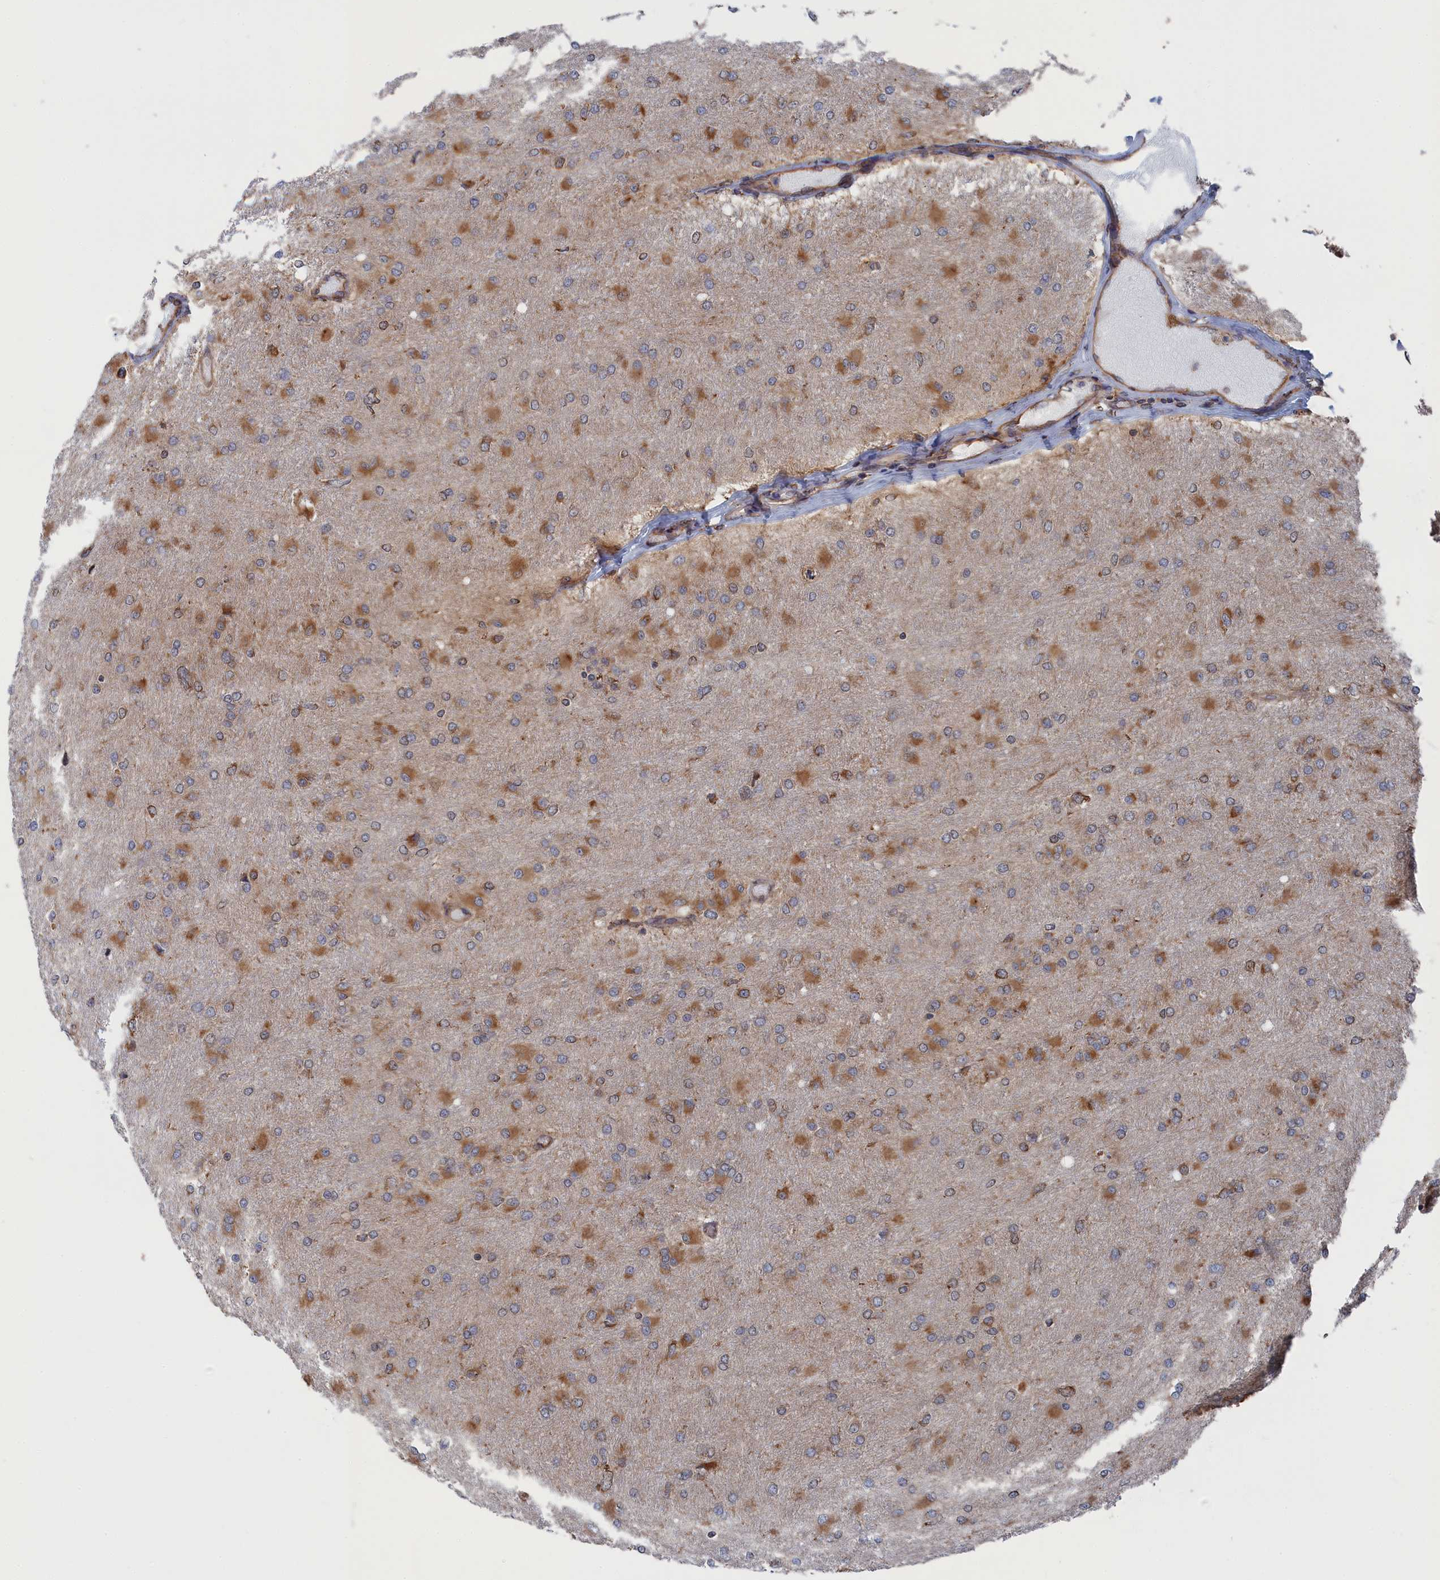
{"staining": {"intensity": "moderate", "quantity": ">75%", "location": "cytoplasmic/membranous"}, "tissue": "glioma", "cell_type": "Tumor cells", "image_type": "cancer", "snomed": [{"axis": "morphology", "description": "Glioma, malignant, High grade"}, {"axis": "topography", "description": "Cerebral cortex"}], "caption": "A medium amount of moderate cytoplasmic/membranous staining is seen in about >75% of tumor cells in malignant high-grade glioma tissue.", "gene": "BPIFB6", "patient": {"sex": "female", "age": 36}}